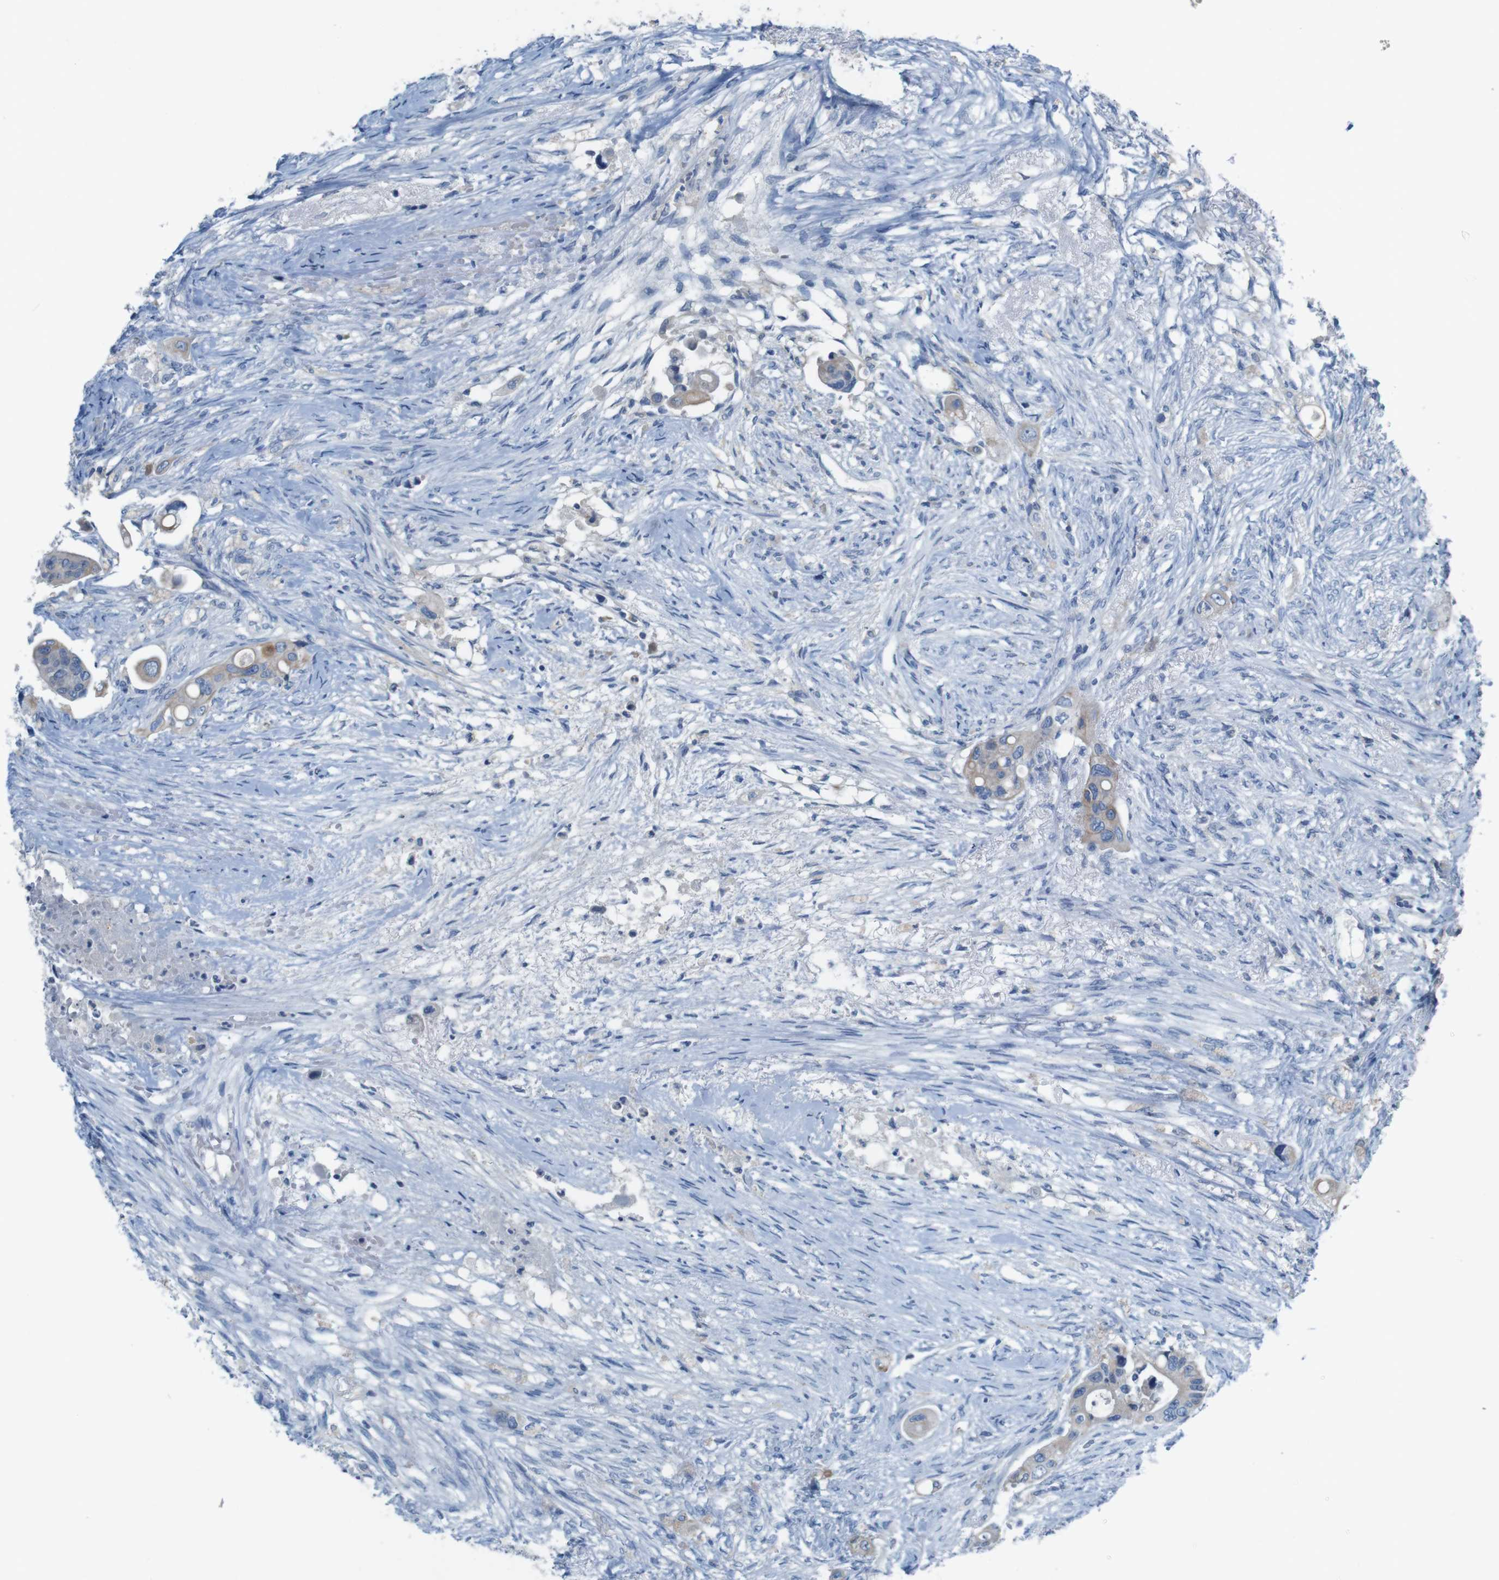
{"staining": {"intensity": "weak", "quantity": ">75%", "location": "cytoplasmic/membranous"}, "tissue": "colorectal cancer", "cell_type": "Tumor cells", "image_type": "cancer", "snomed": [{"axis": "morphology", "description": "Adenocarcinoma, NOS"}, {"axis": "topography", "description": "Colon"}], "caption": "An image of adenocarcinoma (colorectal) stained for a protein shows weak cytoplasmic/membranous brown staining in tumor cells. (Stains: DAB (3,3'-diaminobenzidine) in brown, nuclei in blue, Microscopy: brightfield microscopy at high magnification).", "gene": "MOGAT3", "patient": {"sex": "female", "age": 57}}